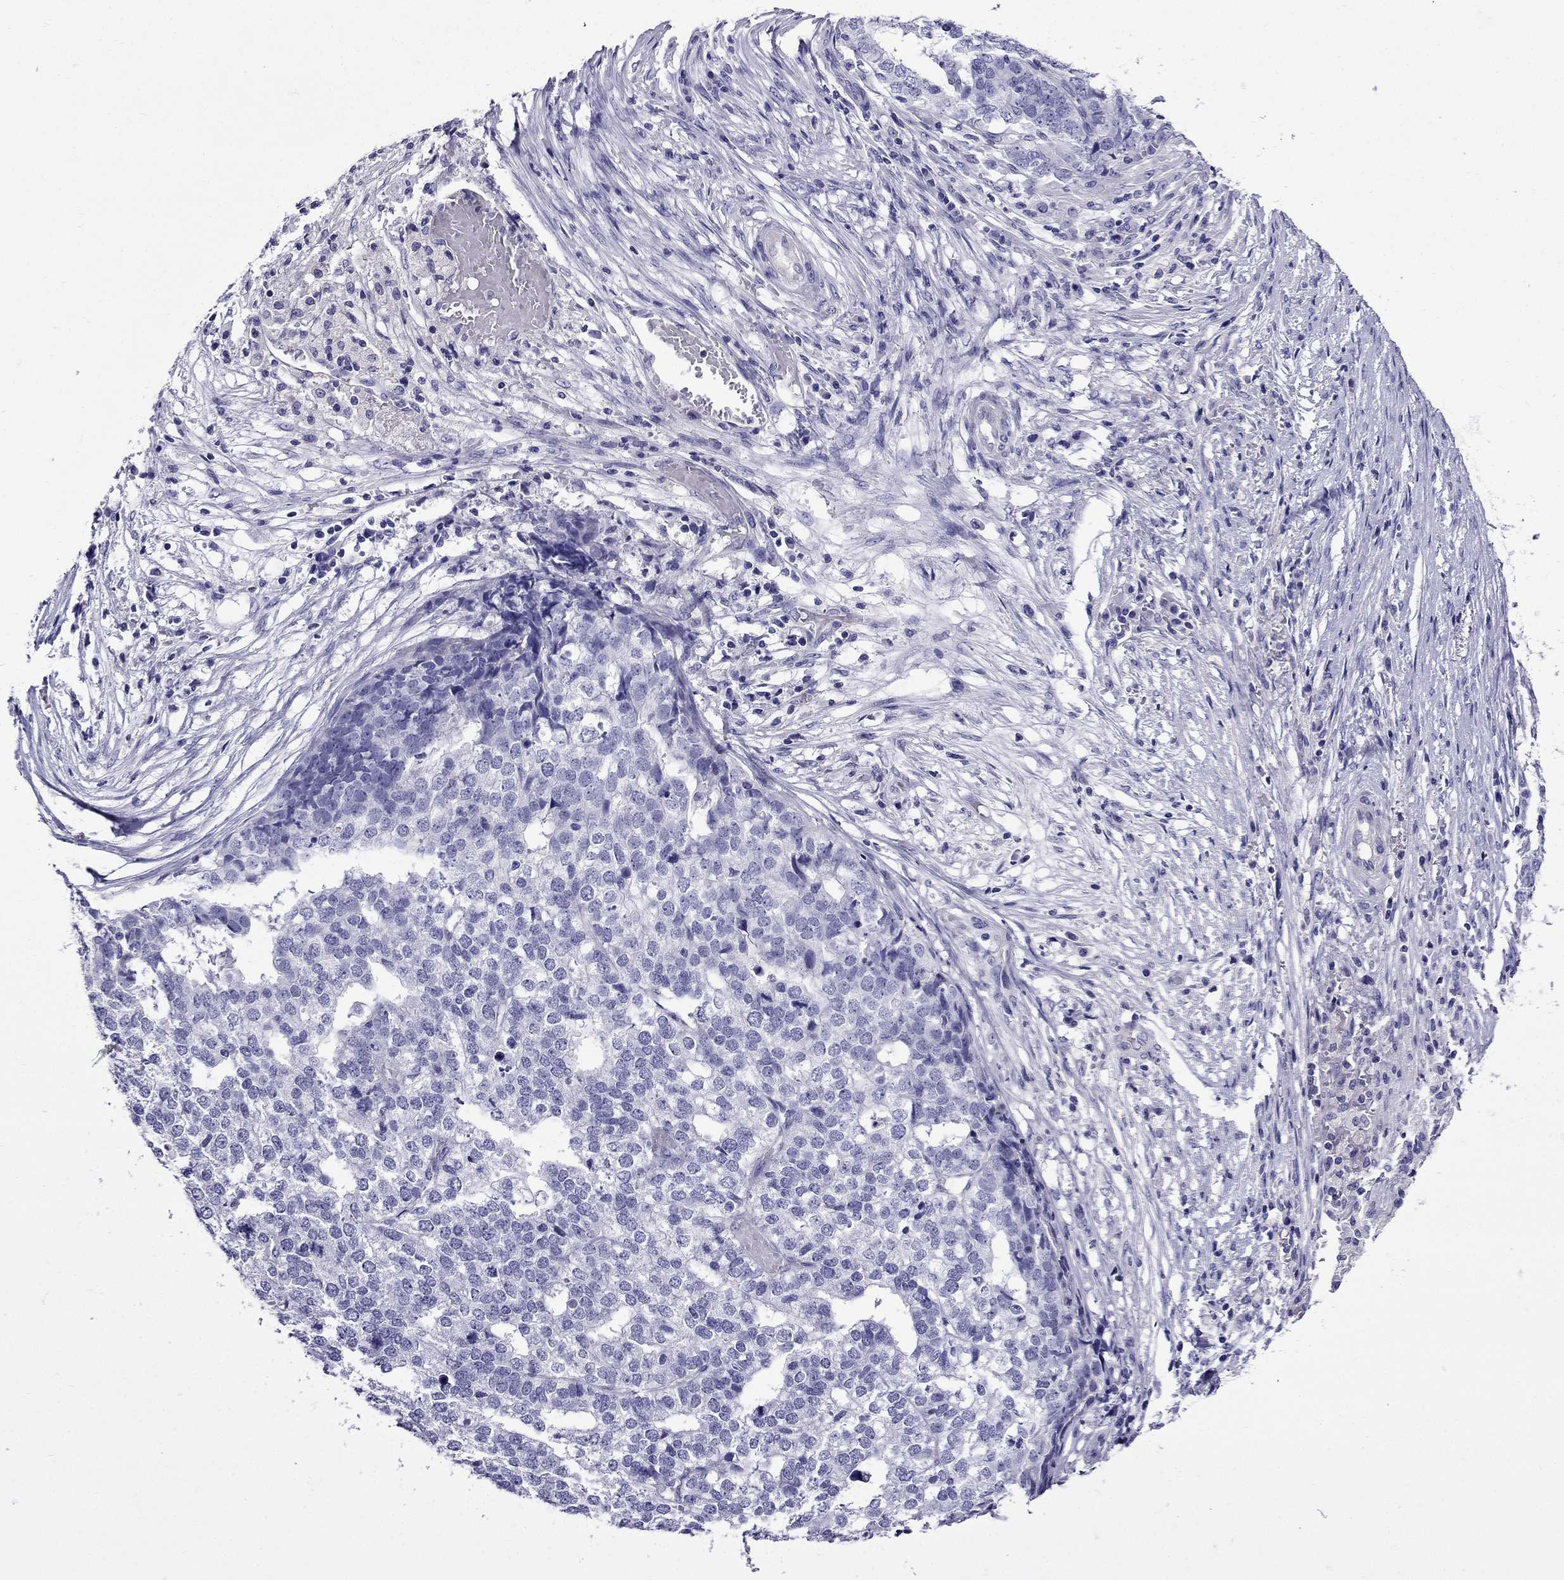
{"staining": {"intensity": "negative", "quantity": "none", "location": "none"}, "tissue": "stomach cancer", "cell_type": "Tumor cells", "image_type": "cancer", "snomed": [{"axis": "morphology", "description": "Adenocarcinoma, NOS"}, {"axis": "topography", "description": "Stomach"}], "caption": "IHC image of neoplastic tissue: human adenocarcinoma (stomach) stained with DAB shows no significant protein staining in tumor cells. (Immunohistochemistry, brightfield microscopy, high magnification).", "gene": "ERC2", "patient": {"sex": "male", "age": 69}}